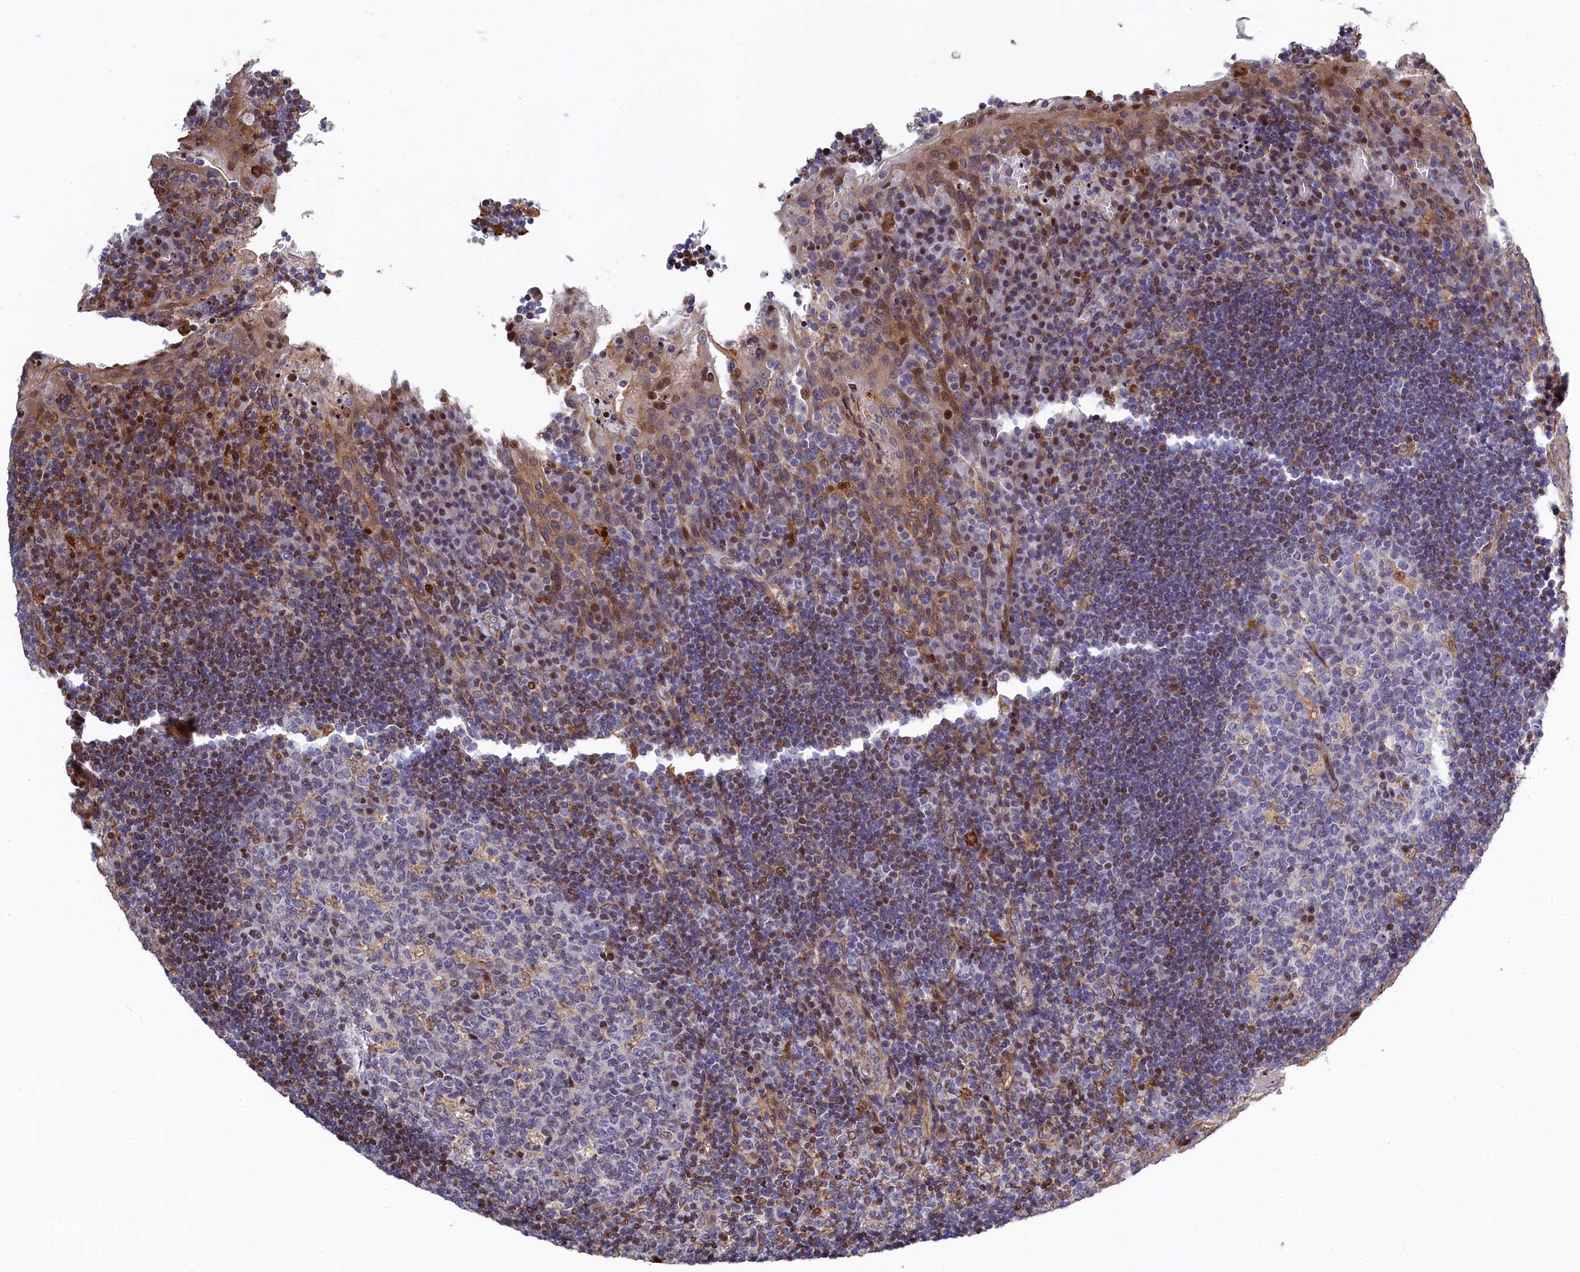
{"staining": {"intensity": "weak", "quantity": "<25%", "location": "cytoplasmic/membranous"}, "tissue": "tonsil", "cell_type": "Germinal center cells", "image_type": "normal", "snomed": [{"axis": "morphology", "description": "Normal tissue, NOS"}, {"axis": "topography", "description": "Tonsil"}], "caption": "DAB immunohistochemical staining of benign human tonsil reveals no significant expression in germinal center cells. (Brightfield microscopy of DAB (3,3'-diaminobenzidine) immunohistochemistry (IHC) at high magnification).", "gene": "TGDS", "patient": {"sex": "male", "age": 17}}